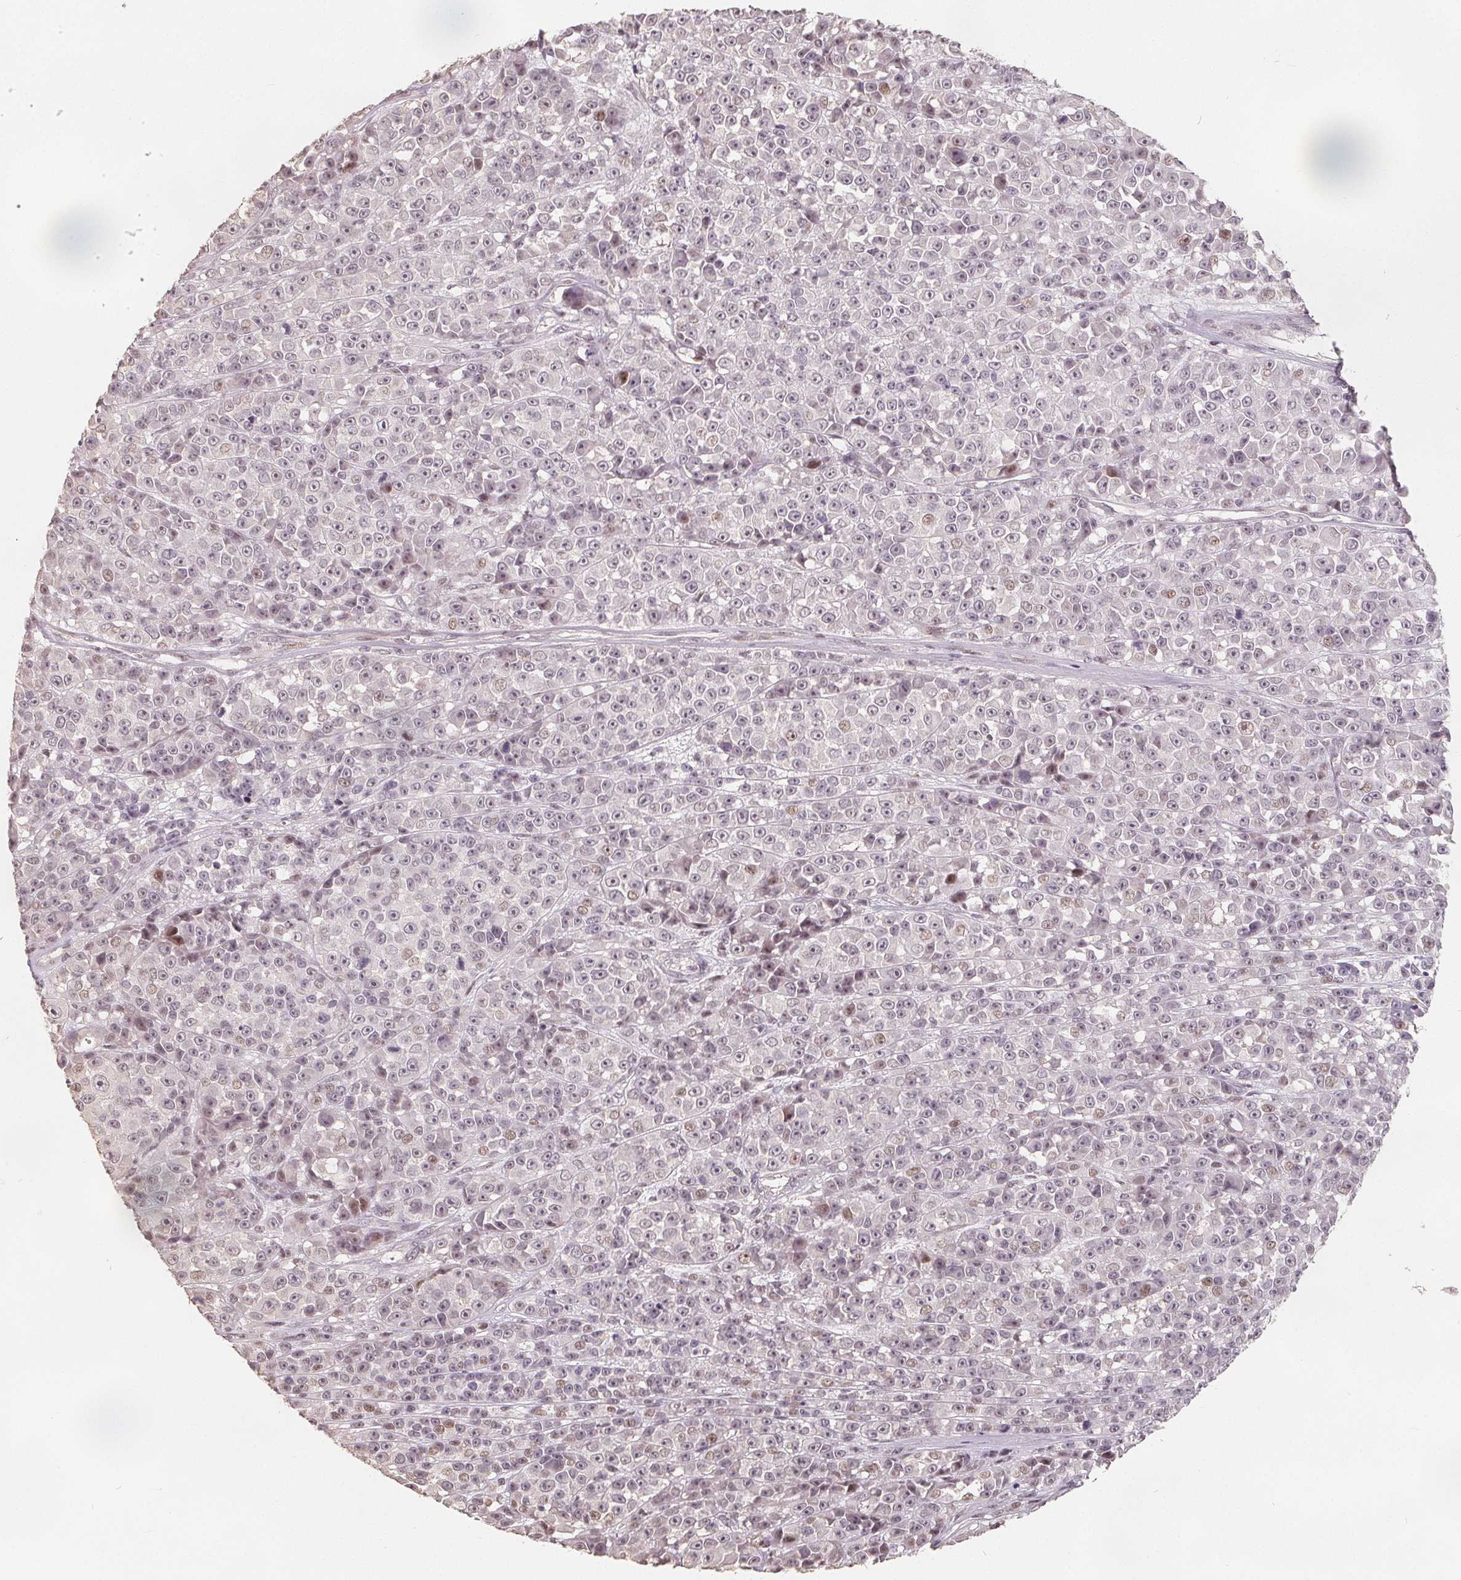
{"staining": {"intensity": "negative", "quantity": "none", "location": "none"}, "tissue": "melanoma", "cell_type": "Tumor cells", "image_type": "cancer", "snomed": [{"axis": "morphology", "description": "Malignant melanoma, NOS"}, {"axis": "topography", "description": "Skin"}, {"axis": "topography", "description": "Skin of back"}], "caption": "Micrograph shows no significant protein staining in tumor cells of malignant melanoma. The staining was performed using DAB to visualize the protein expression in brown, while the nuclei were stained in blue with hematoxylin (Magnification: 20x).", "gene": "CCDC138", "patient": {"sex": "male", "age": 91}}